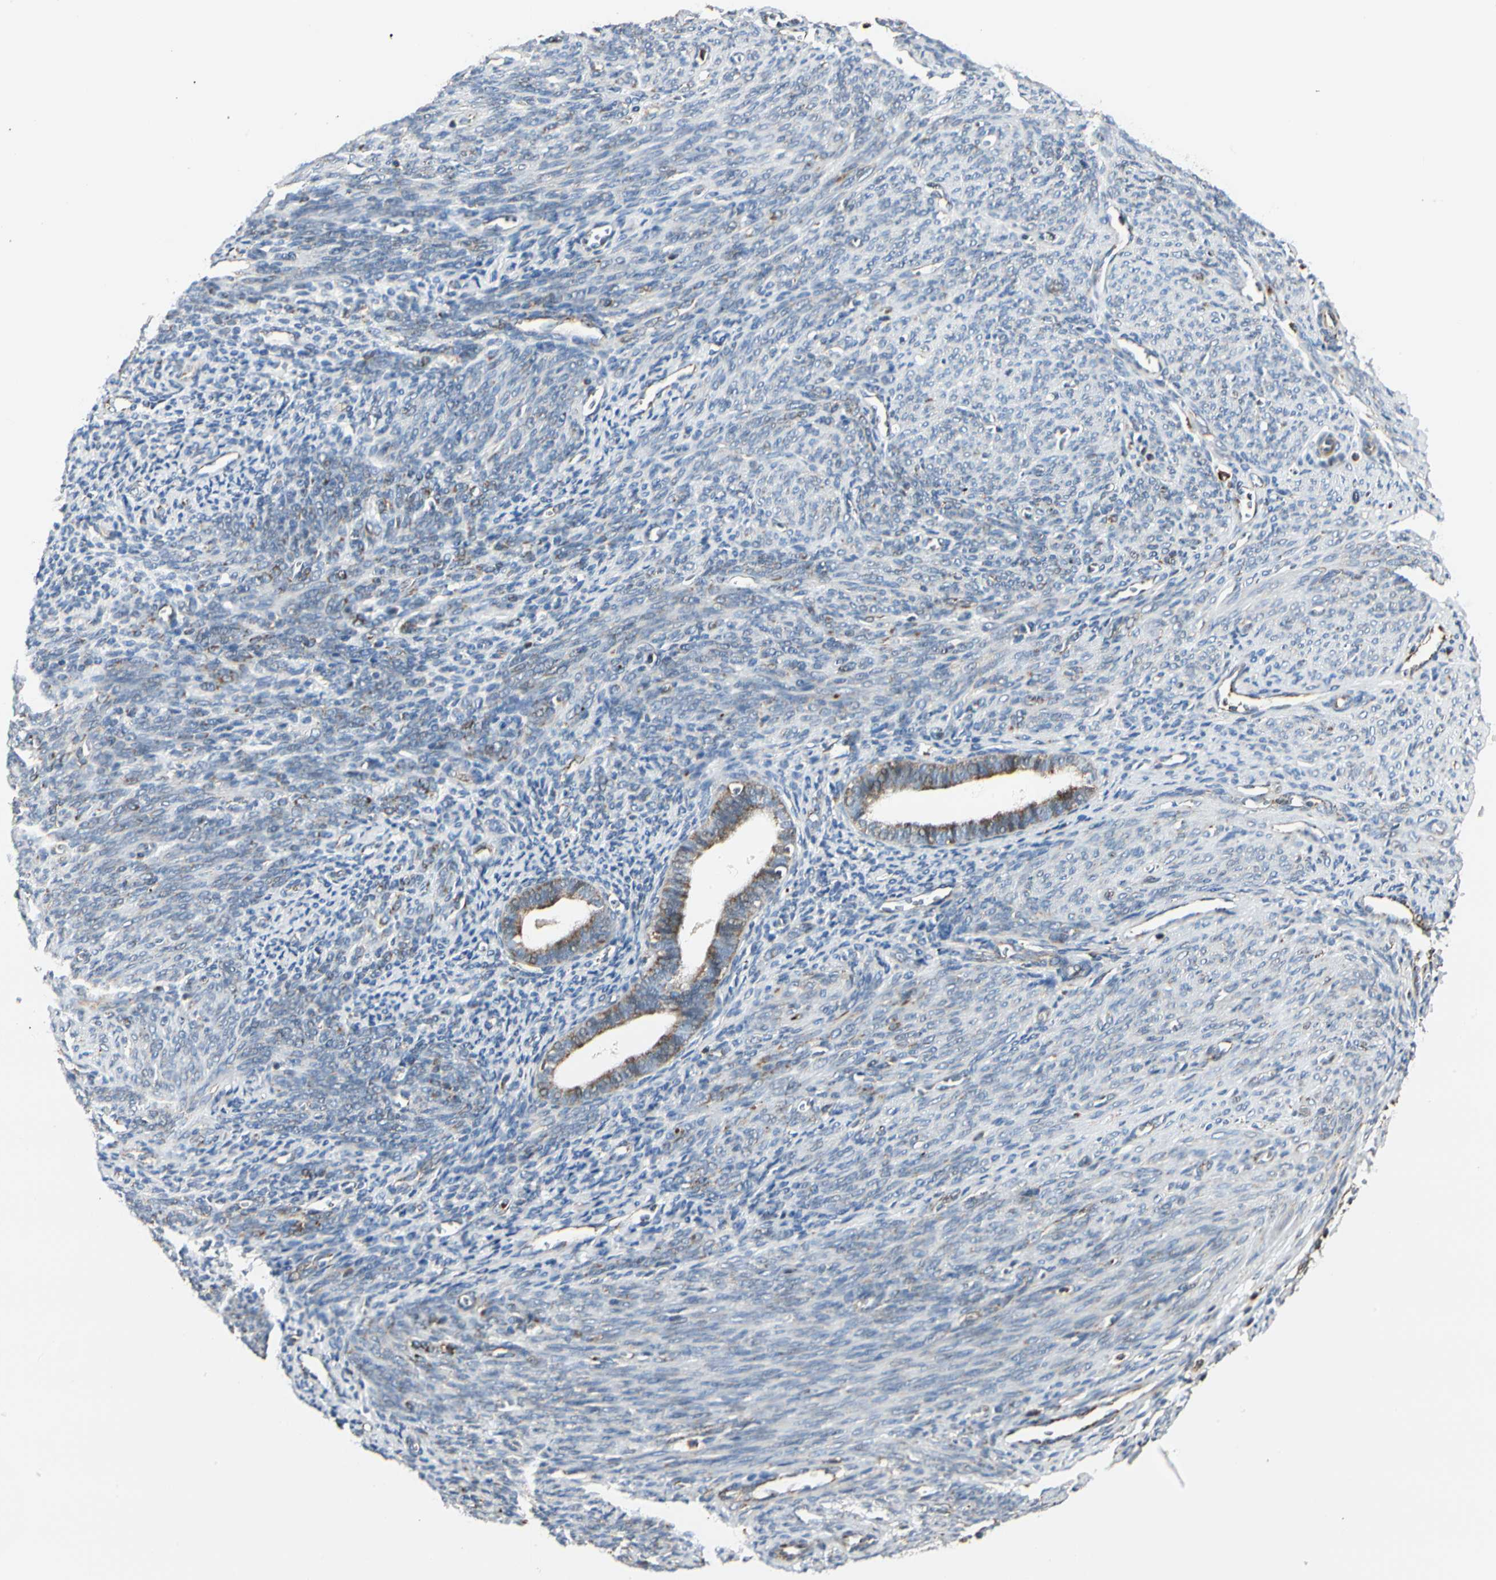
{"staining": {"intensity": "weak", "quantity": "<25%", "location": "cytoplasmic/membranous"}, "tissue": "endometrium", "cell_type": "Cells in endometrial stroma", "image_type": "normal", "snomed": [{"axis": "morphology", "description": "Normal tissue, NOS"}, {"axis": "topography", "description": "Uterus"}], "caption": "An image of endometrium stained for a protein exhibits no brown staining in cells in endometrial stroma.", "gene": "ANKS6", "patient": {"sex": "female", "age": 83}}